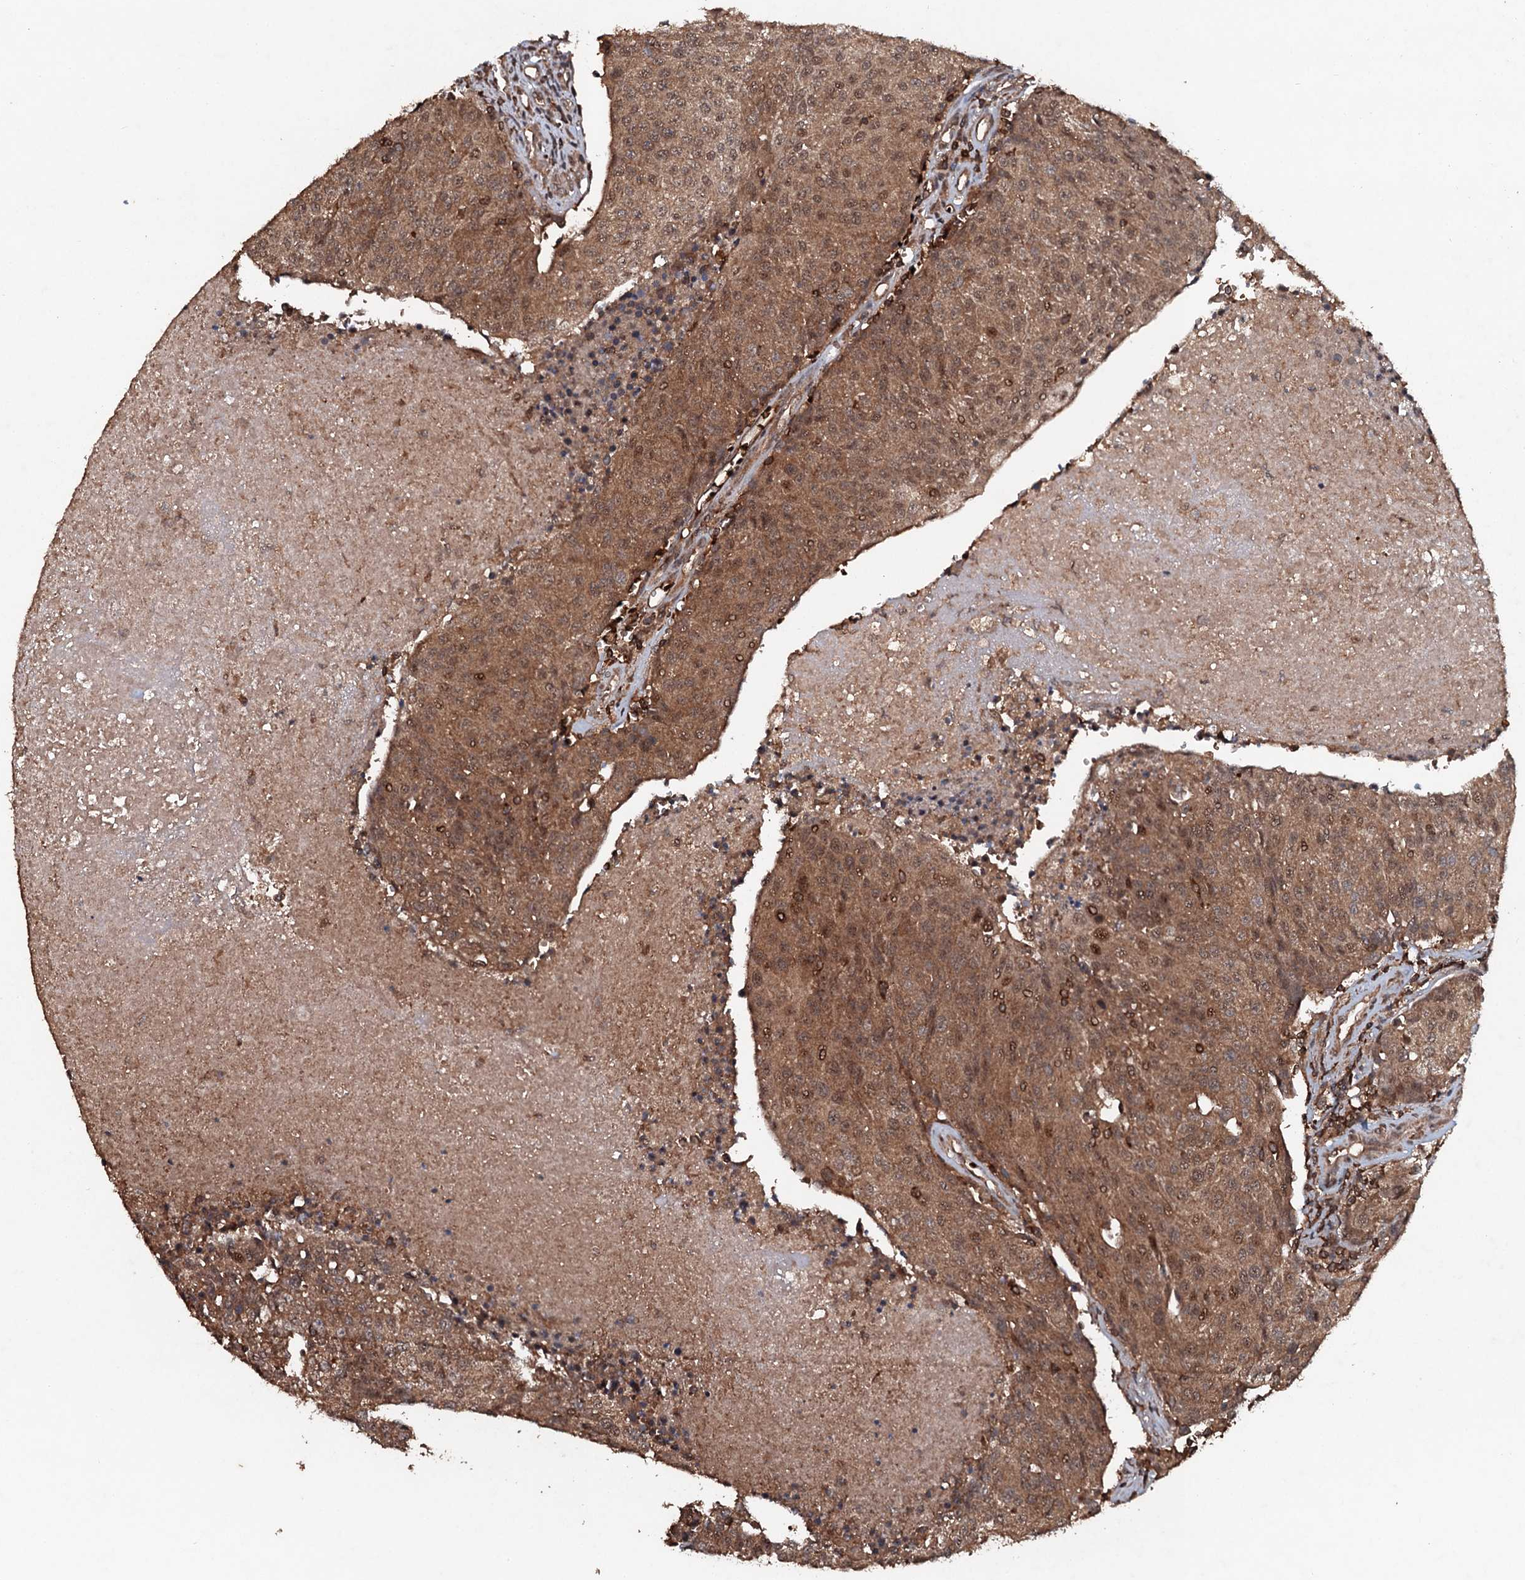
{"staining": {"intensity": "moderate", "quantity": ">75%", "location": "cytoplasmic/membranous,nuclear"}, "tissue": "urothelial cancer", "cell_type": "Tumor cells", "image_type": "cancer", "snomed": [{"axis": "morphology", "description": "Urothelial carcinoma, High grade"}, {"axis": "topography", "description": "Urinary bladder"}], "caption": "Immunohistochemical staining of human high-grade urothelial carcinoma exhibits medium levels of moderate cytoplasmic/membranous and nuclear protein positivity in about >75% of tumor cells.", "gene": "ADGRG3", "patient": {"sex": "female", "age": 85}}